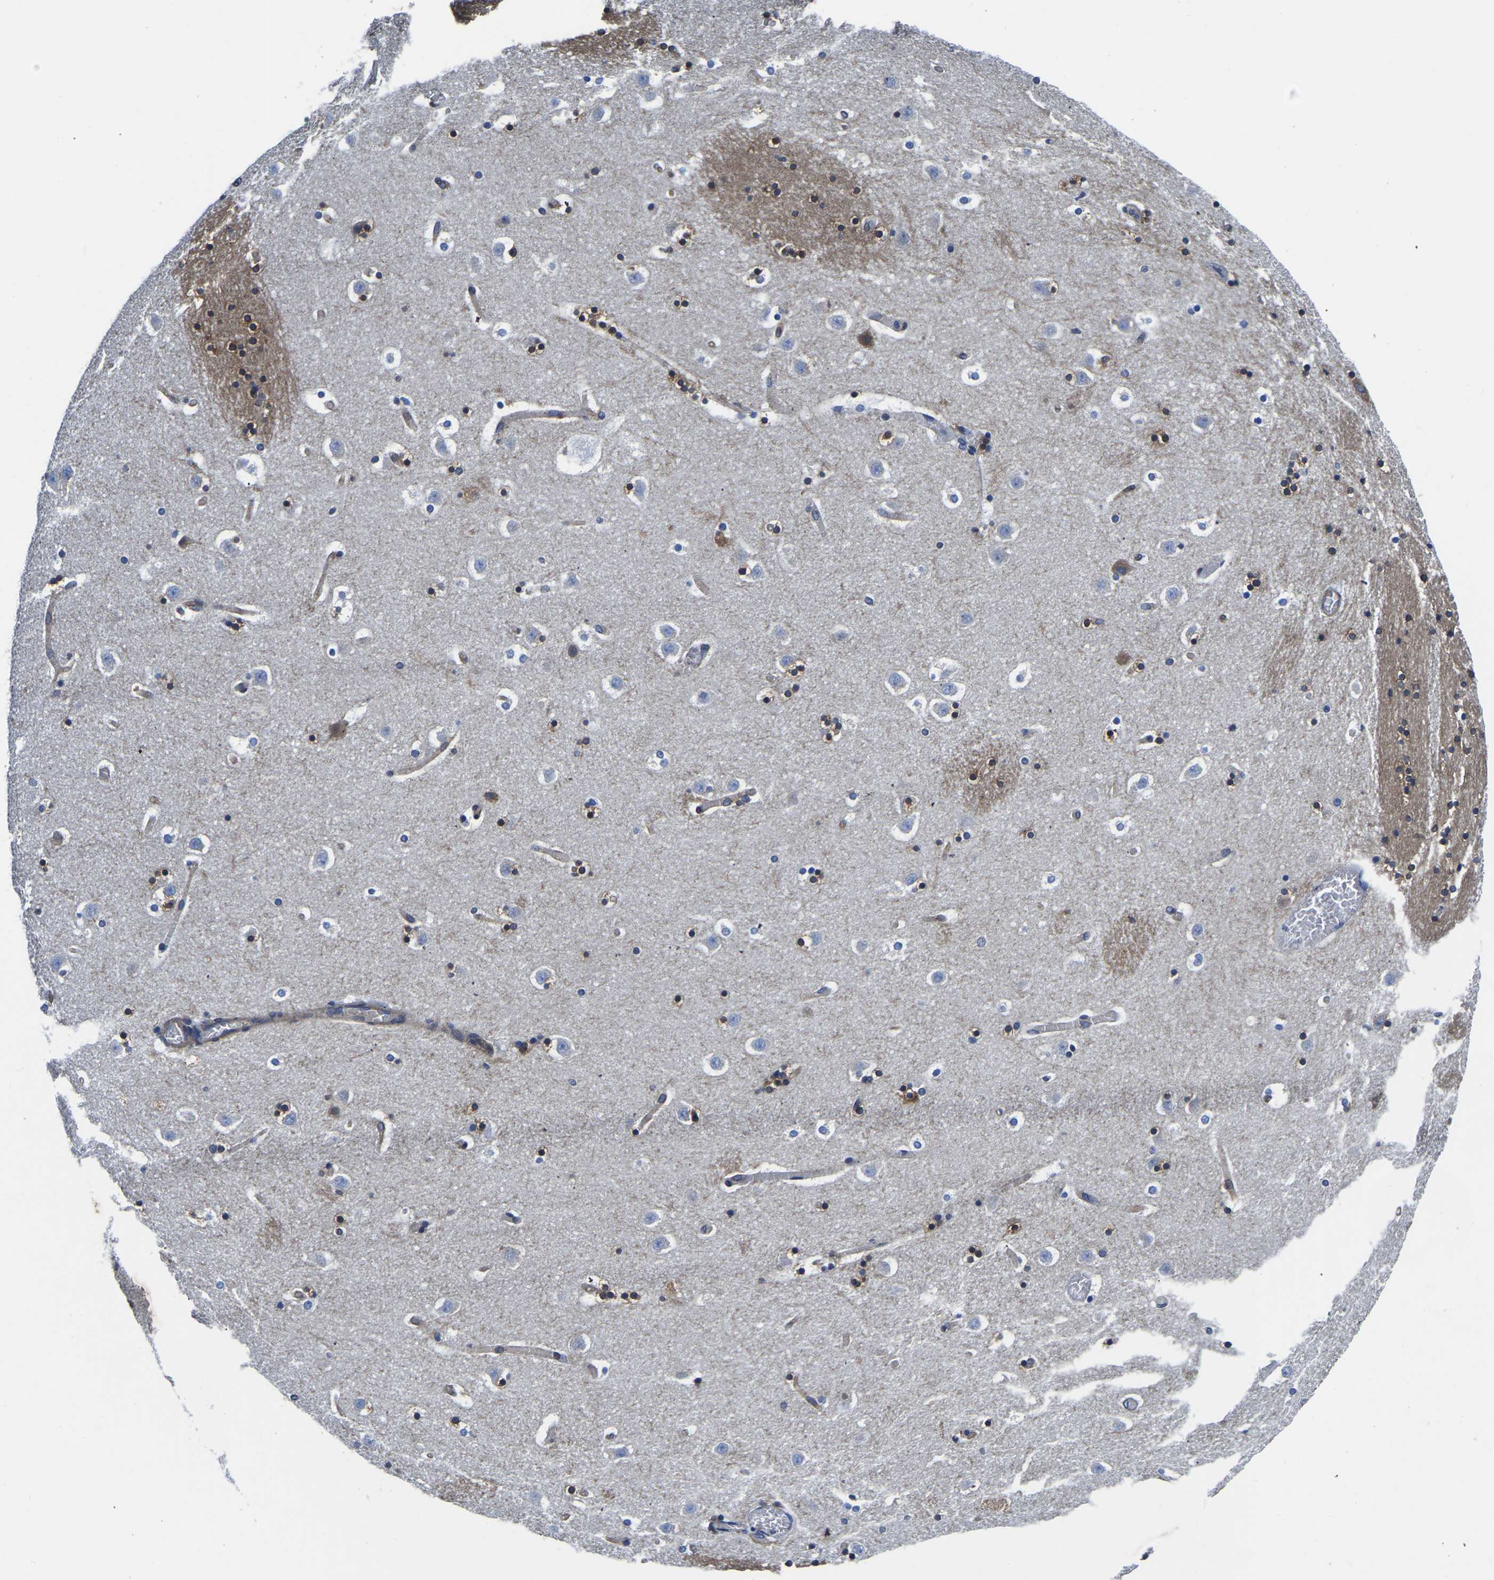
{"staining": {"intensity": "weak", "quantity": "25%-75%", "location": "cytoplasmic/membranous"}, "tissue": "caudate", "cell_type": "Glial cells", "image_type": "normal", "snomed": [{"axis": "morphology", "description": "Normal tissue, NOS"}, {"axis": "topography", "description": "Lateral ventricle wall"}], "caption": "Weak cytoplasmic/membranous protein expression is present in about 25%-75% of glial cells in caudate. Using DAB (3,3'-diaminobenzidine) (brown) and hematoxylin (blue) stains, captured at high magnification using brightfield microscopy.", "gene": "TFG", "patient": {"sex": "male", "age": 45}}